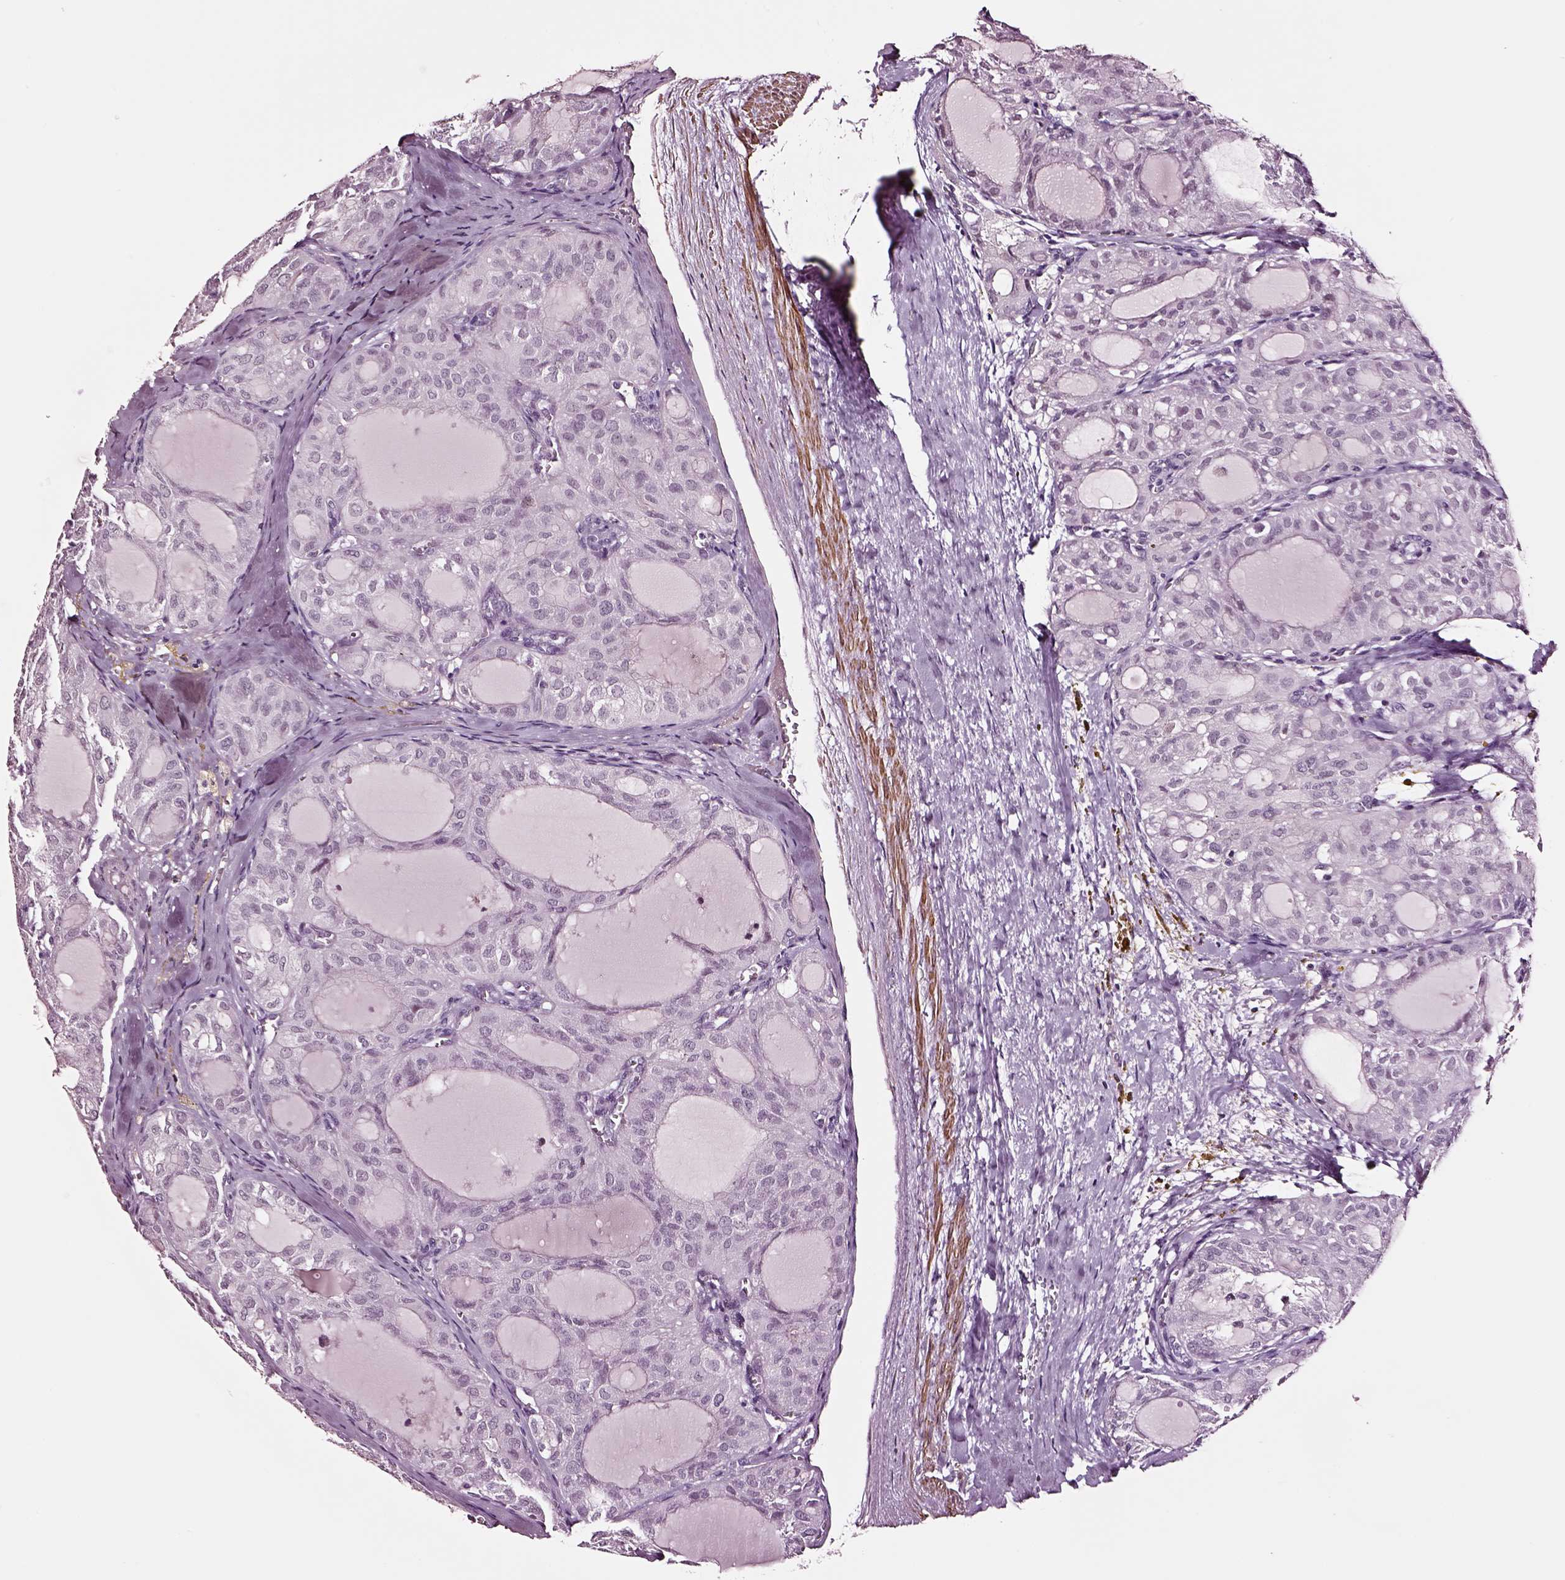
{"staining": {"intensity": "negative", "quantity": "none", "location": "none"}, "tissue": "thyroid cancer", "cell_type": "Tumor cells", "image_type": "cancer", "snomed": [{"axis": "morphology", "description": "Follicular adenoma carcinoma, NOS"}, {"axis": "topography", "description": "Thyroid gland"}], "caption": "Thyroid cancer (follicular adenoma carcinoma) was stained to show a protein in brown. There is no significant positivity in tumor cells.", "gene": "SOX10", "patient": {"sex": "male", "age": 75}}